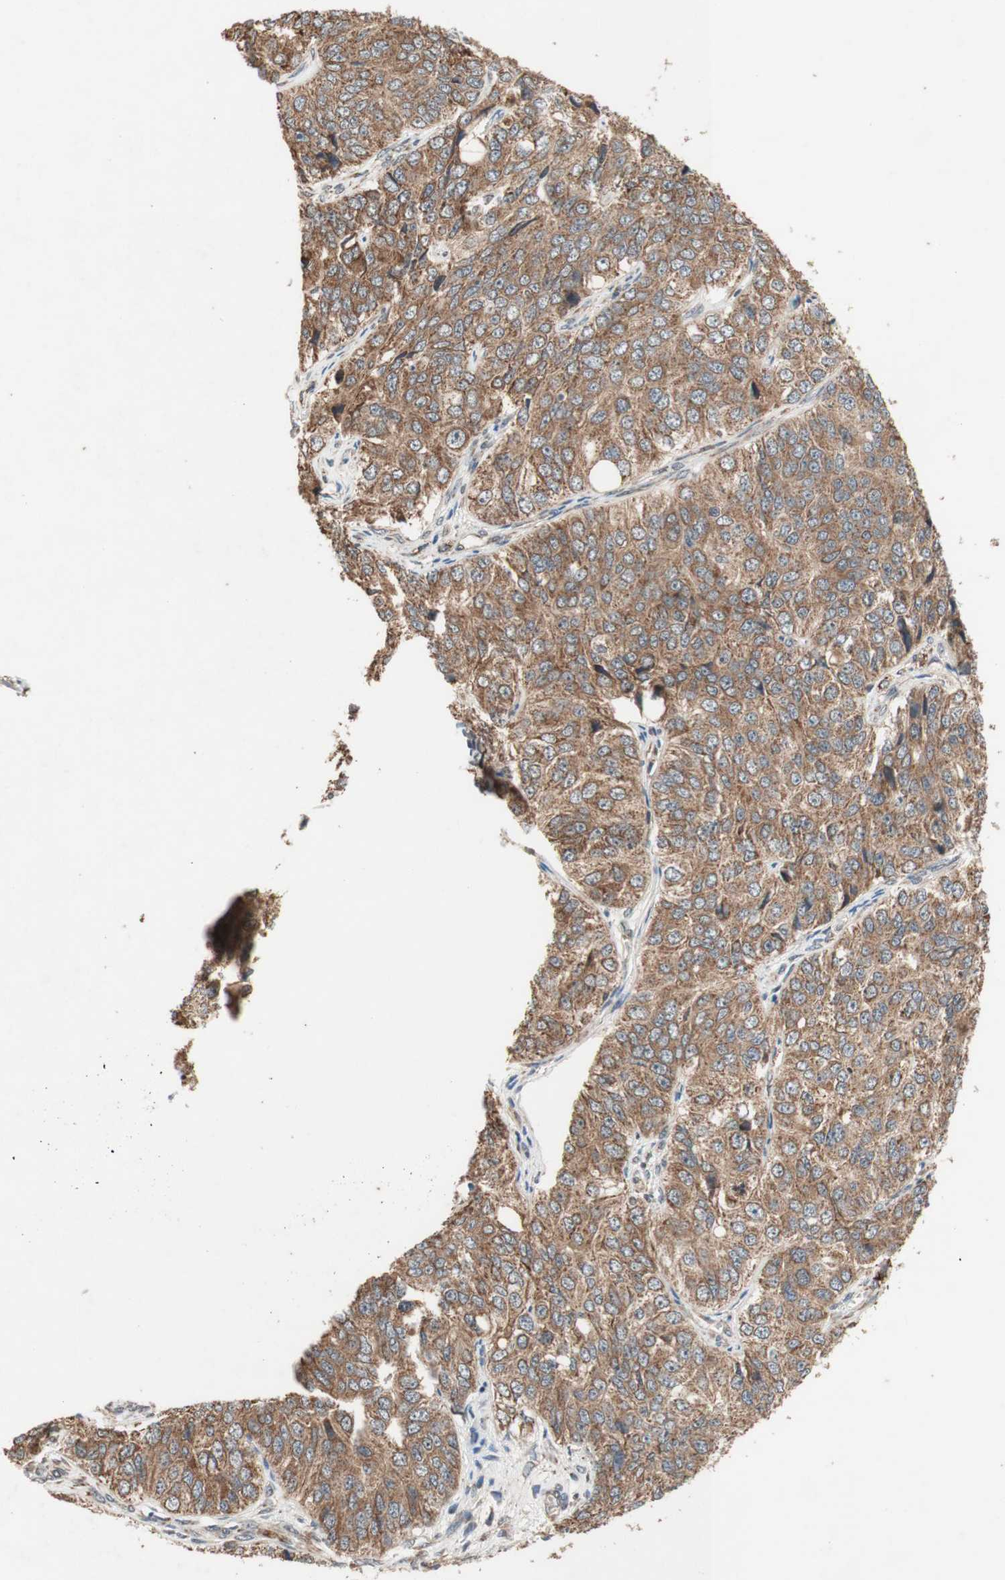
{"staining": {"intensity": "moderate", "quantity": ">75%", "location": "cytoplasmic/membranous"}, "tissue": "ovarian cancer", "cell_type": "Tumor cells", "image_type": "cancer", "snomed": [{"axis": "morphology", "description": "Carcinoma, endometroid"}, {"axis": "topography", "description": "Ovary"}], "caption": "Tumor cells display medium levels of moderate cytoplasmic/membranous positivity in approximately >75% of cells in human ovarian cancer (endometroid carcinoma).", "gene": "DDOST", "patient": {"sex": "female", "age": 51}}